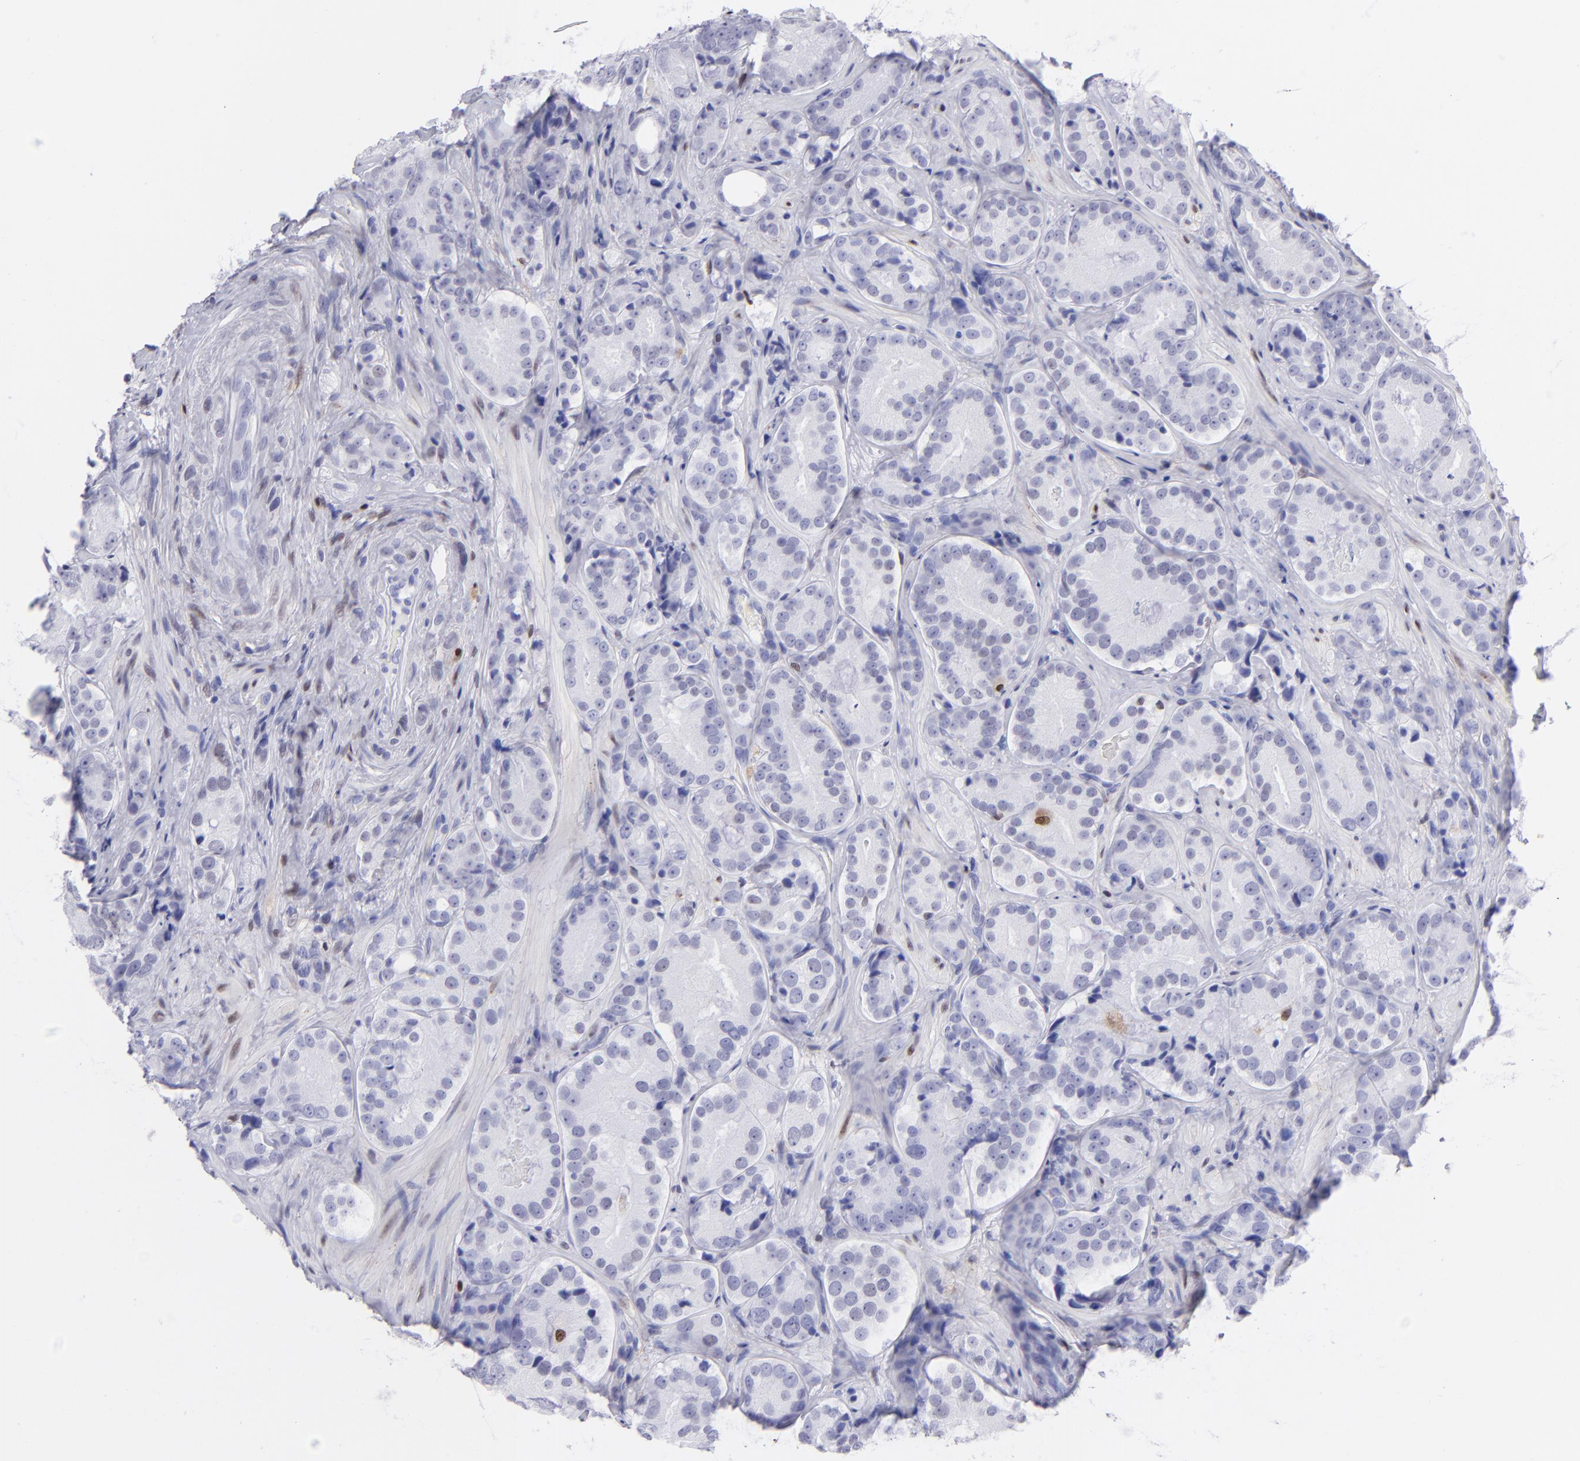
{"staining": {"intensity": "negative", "quantity": "none", "location": "none"}, "tissue": "prostate cancer", "cell_type": "Tumor cells", "image_type": "cancer", "snomed": [{"axis": "morphology", "description": "Adenocarcinoma, High grade"}, {"axis": "topography", "description": "Prostate"}], "caption": "Photomicrograph shows no protein staining in tumor cells of adenocarcinoma (high-grade) (prostate) tissue.", "gene": "MITF", "patient": {"sex": "male", "age": 70}}